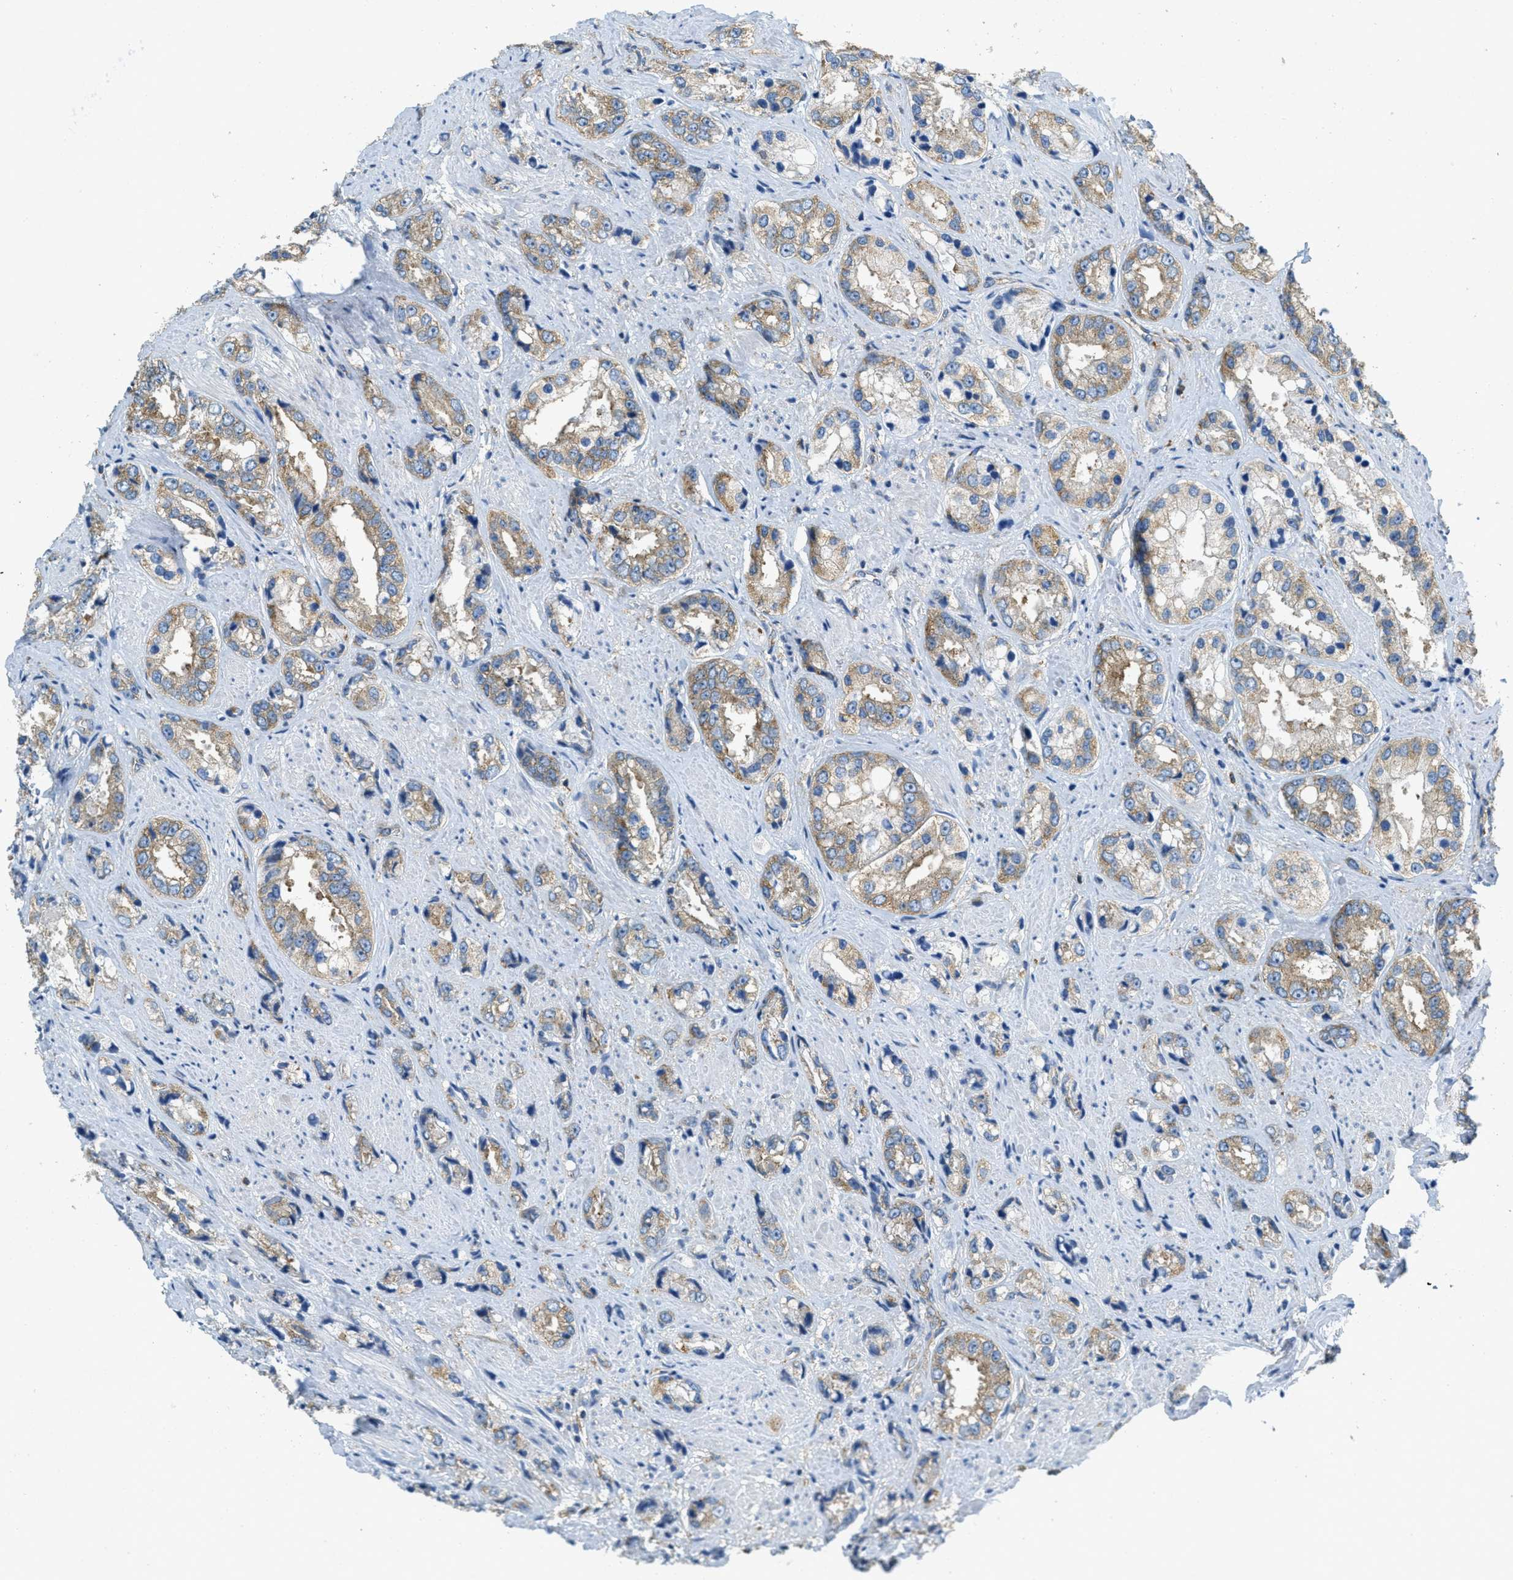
{"staining": {"intensity": "moderate", "quantity": ">75%", "location": "cytoplasmic/membranous"}, "tissue": "prostate cancer", "cell_type": "Tumor cells", "image_type": "cancer", "snomed": [{"axis": "morphology", "description": "Adenocarcinoma, High grade"}, {"axis": "topography", "description": "Prostate"}], "caption": "The image exhibits staining of prostate cancer, revealing moderate cytoplasmic/membranous protein expression (brown color) within tumor cells.", "gene": "AP2B1", "patient": {"sex": "male", "age": 61}}